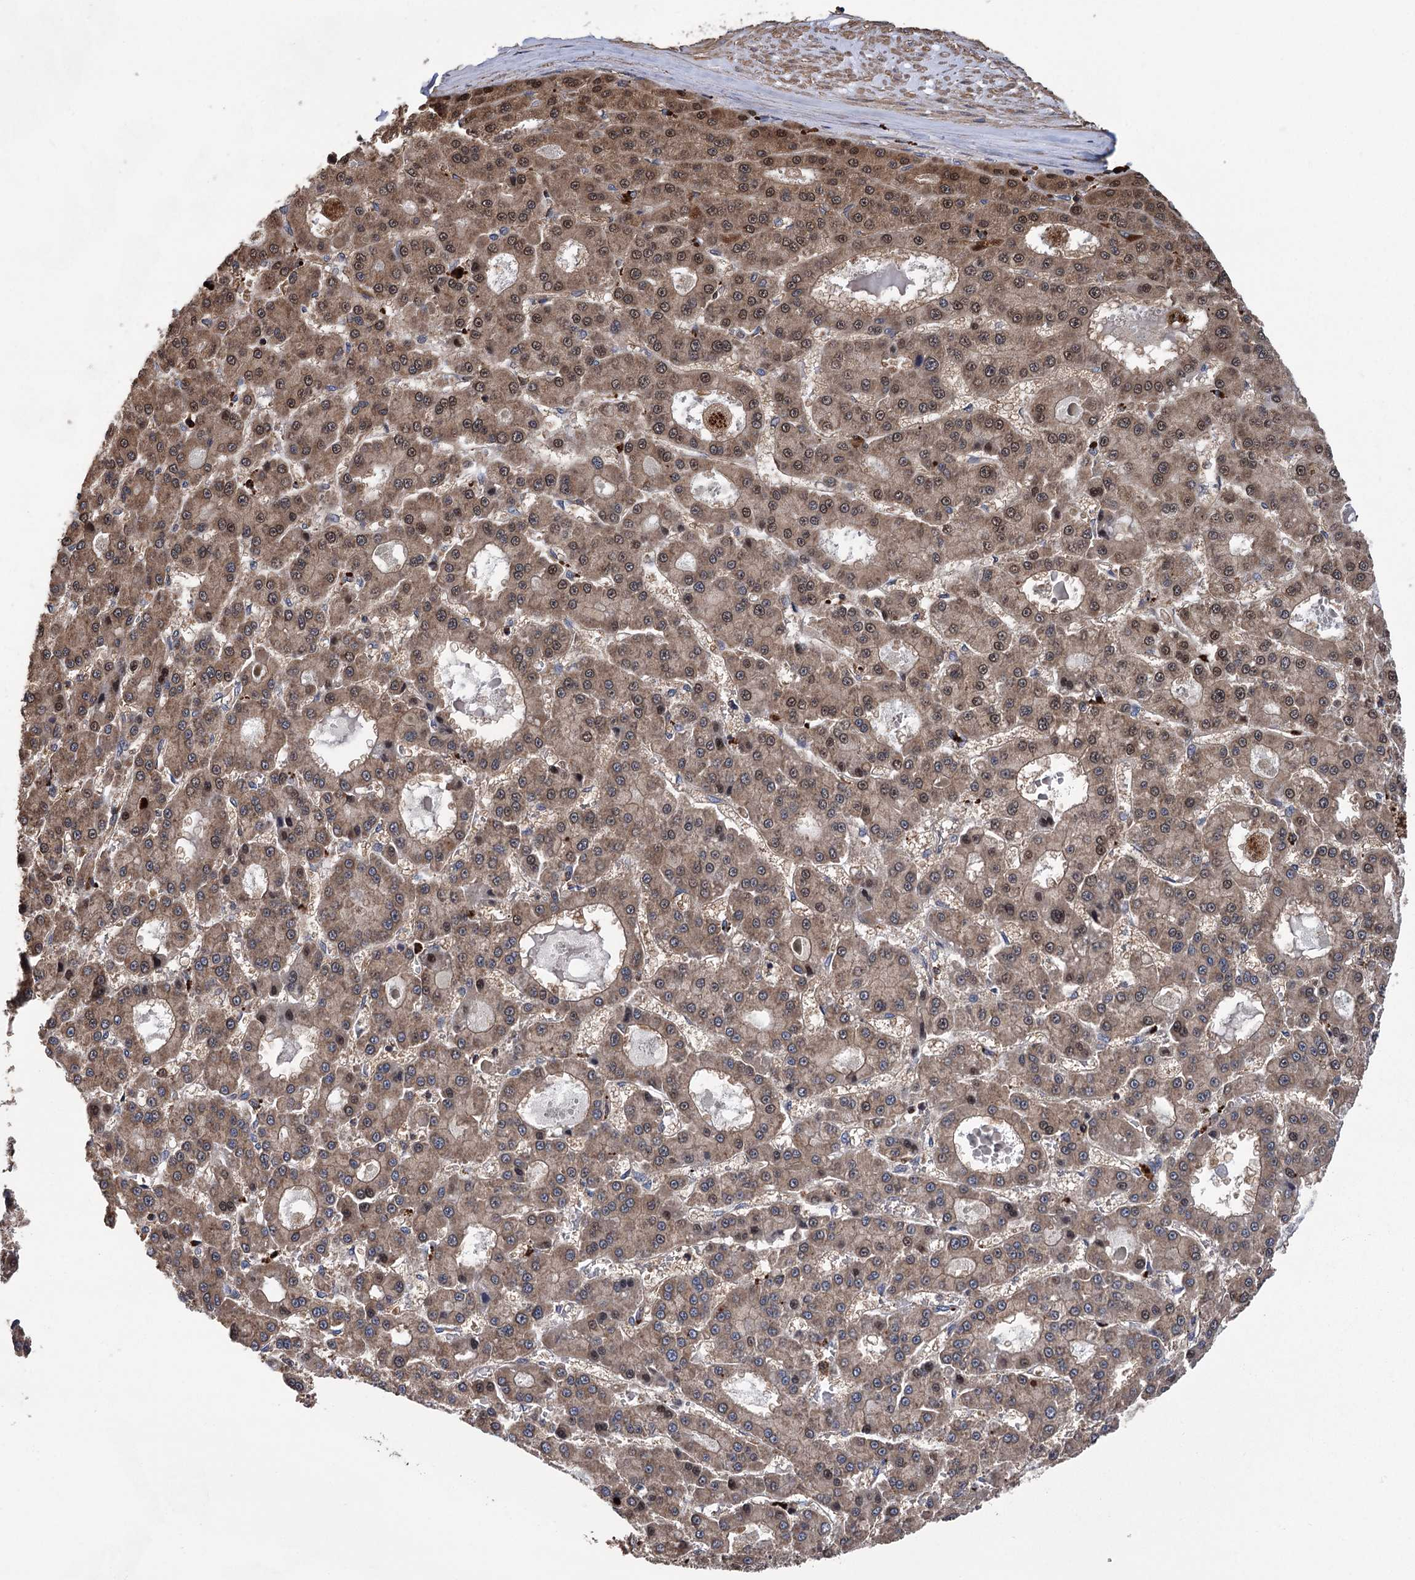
{"staining": {"intensity": "moderate", "quantity": ">75%", "location": "cytoplasmic/membranous"}, "tissue": "liver cancer", "cell_type": "Tumor cells", "image_type": "cancer", "snomed": [{"axis": "morphology", "description": "Carcinoma, Hepatocellular, NOS"}, {"axis": "topography", "description": "Liver"}], "caption": "A micrograph of human liver cancer (hepatocellular carcinoma) stained for a protein shows moderate cytoplasmic/membranous brown staining in tumor cells.", "gene": "DPP3", "patient": {"sex": "male", "age": 70}}